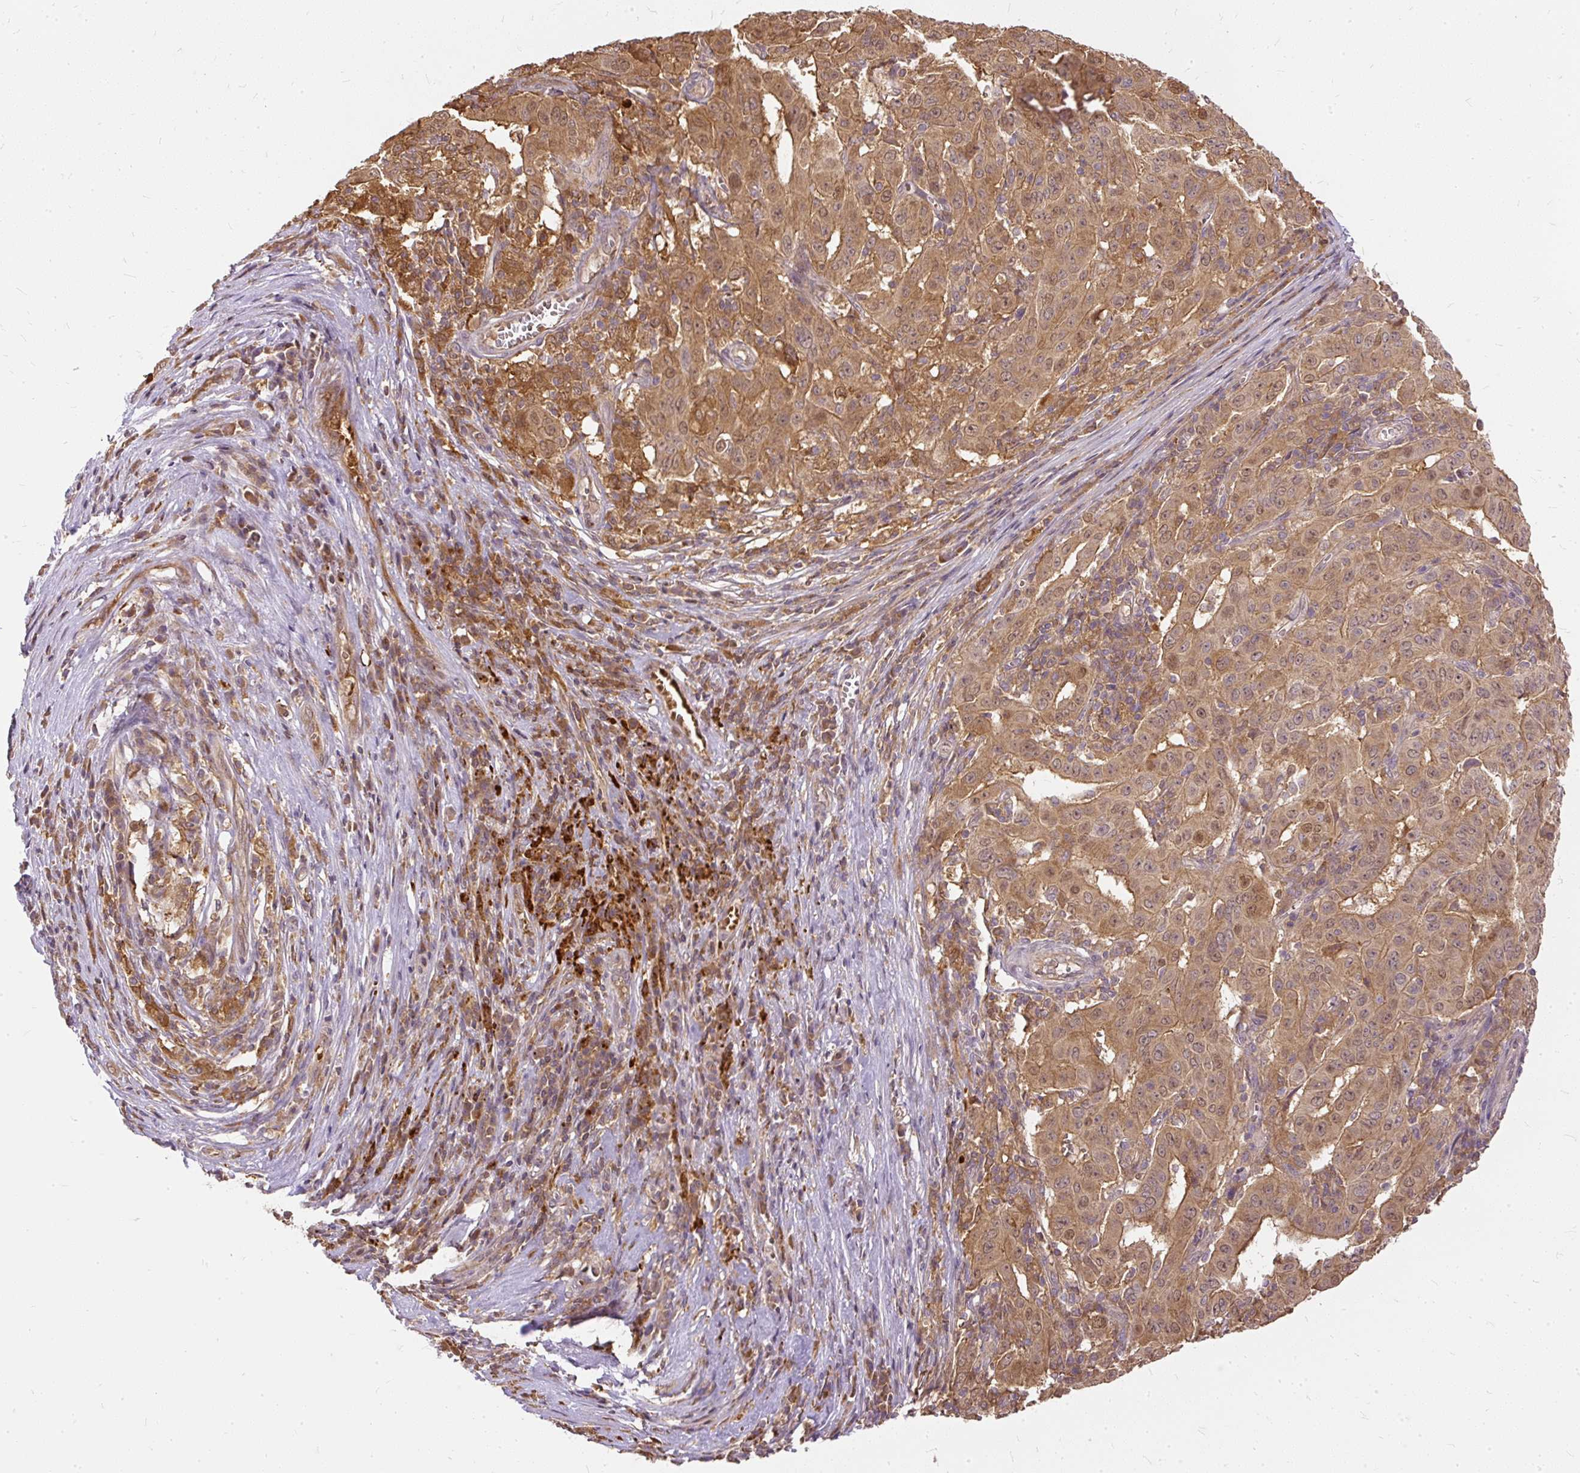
{"staining": {"intensity": "moderate", "quantity": ">75%", "location": "cytoplasmic/membranous,nuclear"}, "tissue": "pancreatic cancer", "cell_type": "Tumor cells", "image_type": "cancer", "snomed": [{"axis": "morphology", "description": "Adenocarcinoma, NOS"}, {"axis": "topography", "description": "Pancreas"}], "caption": "Immunohistochemistry (IHC) micrograph of neoplastic tissue: human adenocarcinoma (pancreatic) stained using immunohistochemistry reveals medium levels of moderate protein expression localized specifically in the cytoplasmic/membranous and nuclear of tumor cells, appearing as a cytoplasmic/membranous and nuclear brown color.", "gene": "AP5S1", "patient": {"sex": "male", "age": 63}}